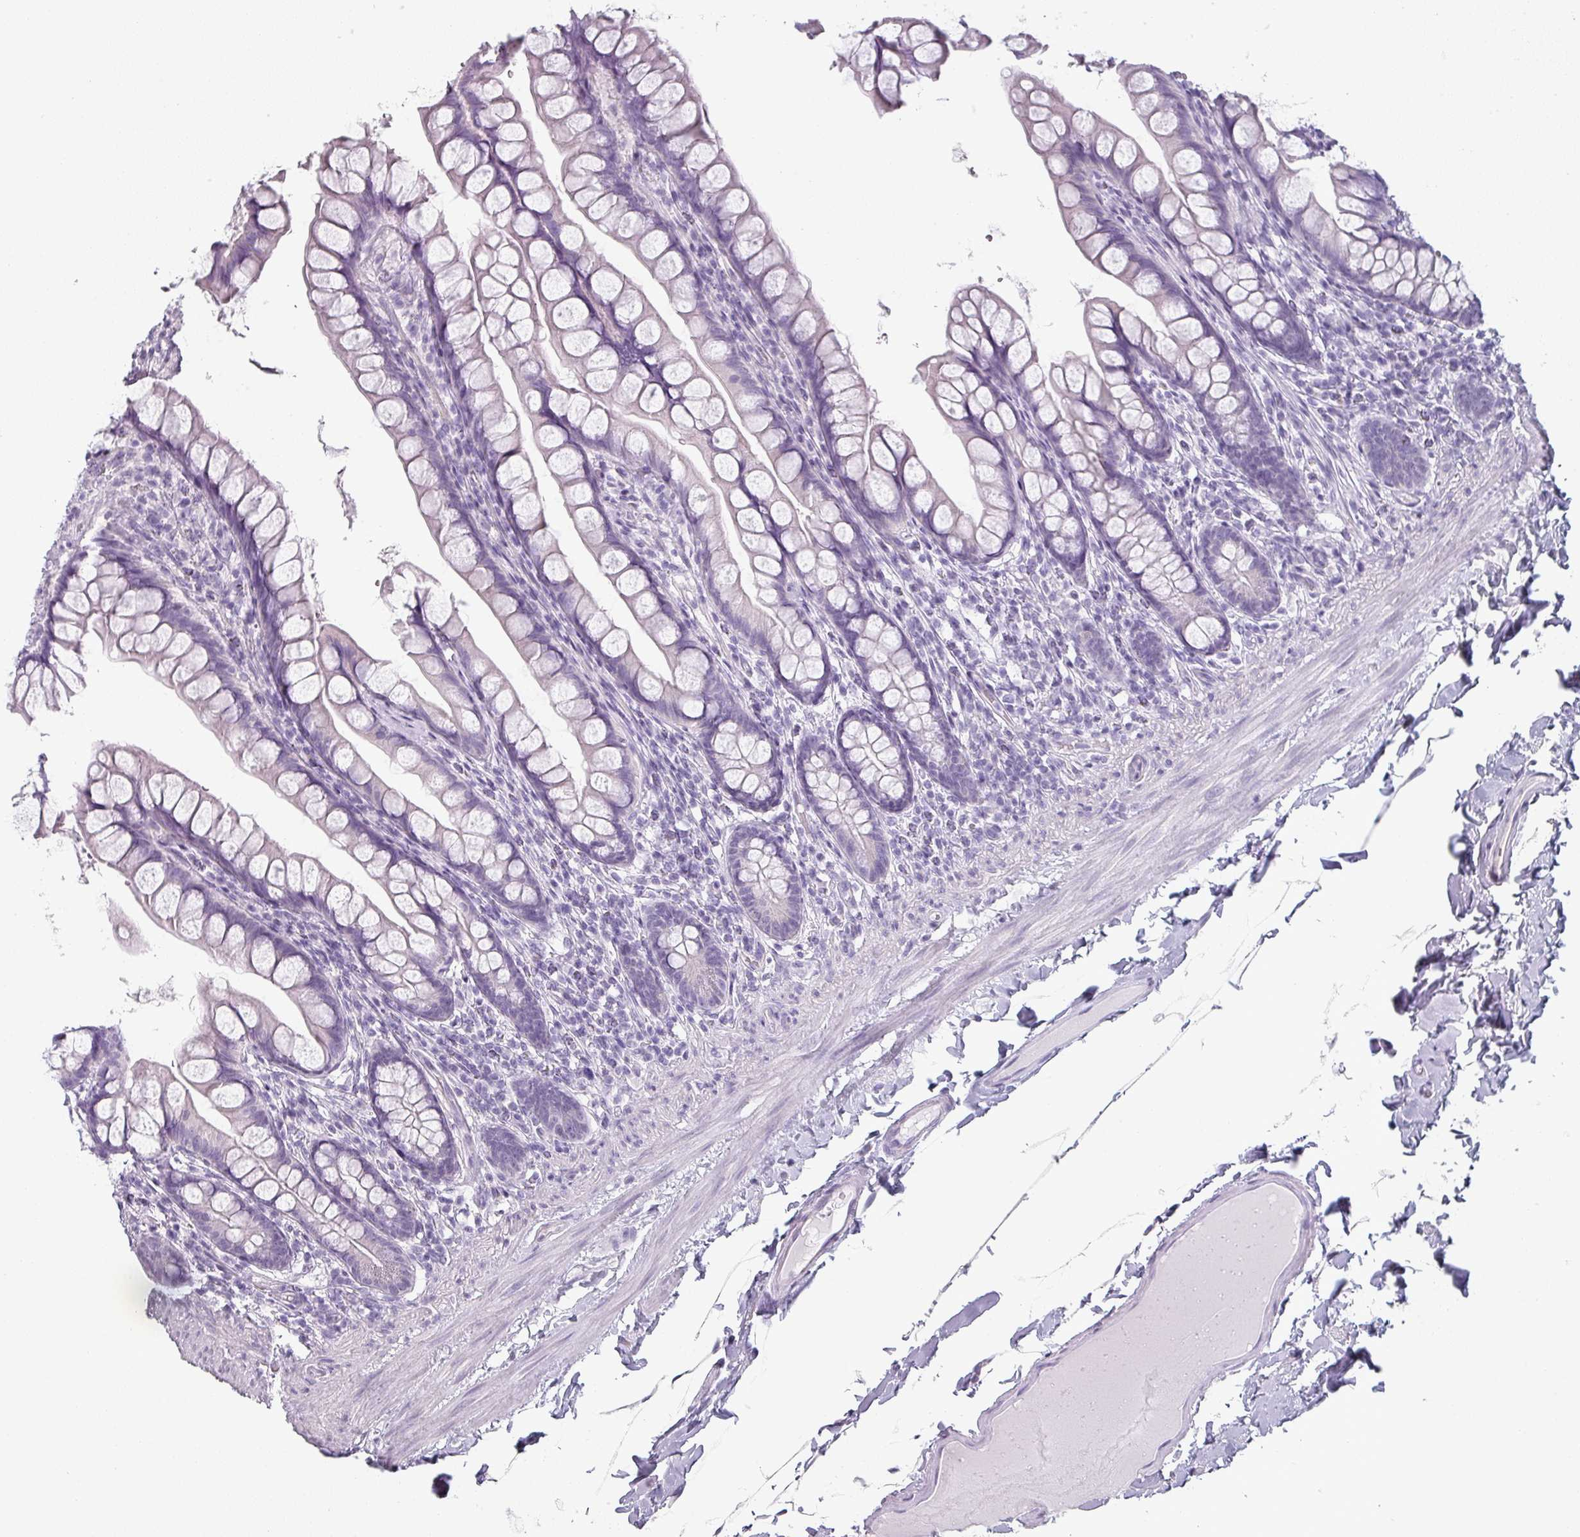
{"staining": {"intensity": "negative", "quantity": "none", "location": "none"}, "tissue": "small intestine", "cell_type": "Glandular cells", "image_type": "normal", "snomed": [{"axis": "morphology", "description": "Normal tissue, NOS"}, {"axis": "topography", "description": "Small intestine"}], "caption": "Glandular cells show no significant protein staining in normal small intestine. (Brightfield microscopy of DAB IHC at high magnification).", "gene": "SFTPA1", "patient": {"sex": "male", "age": 70}}